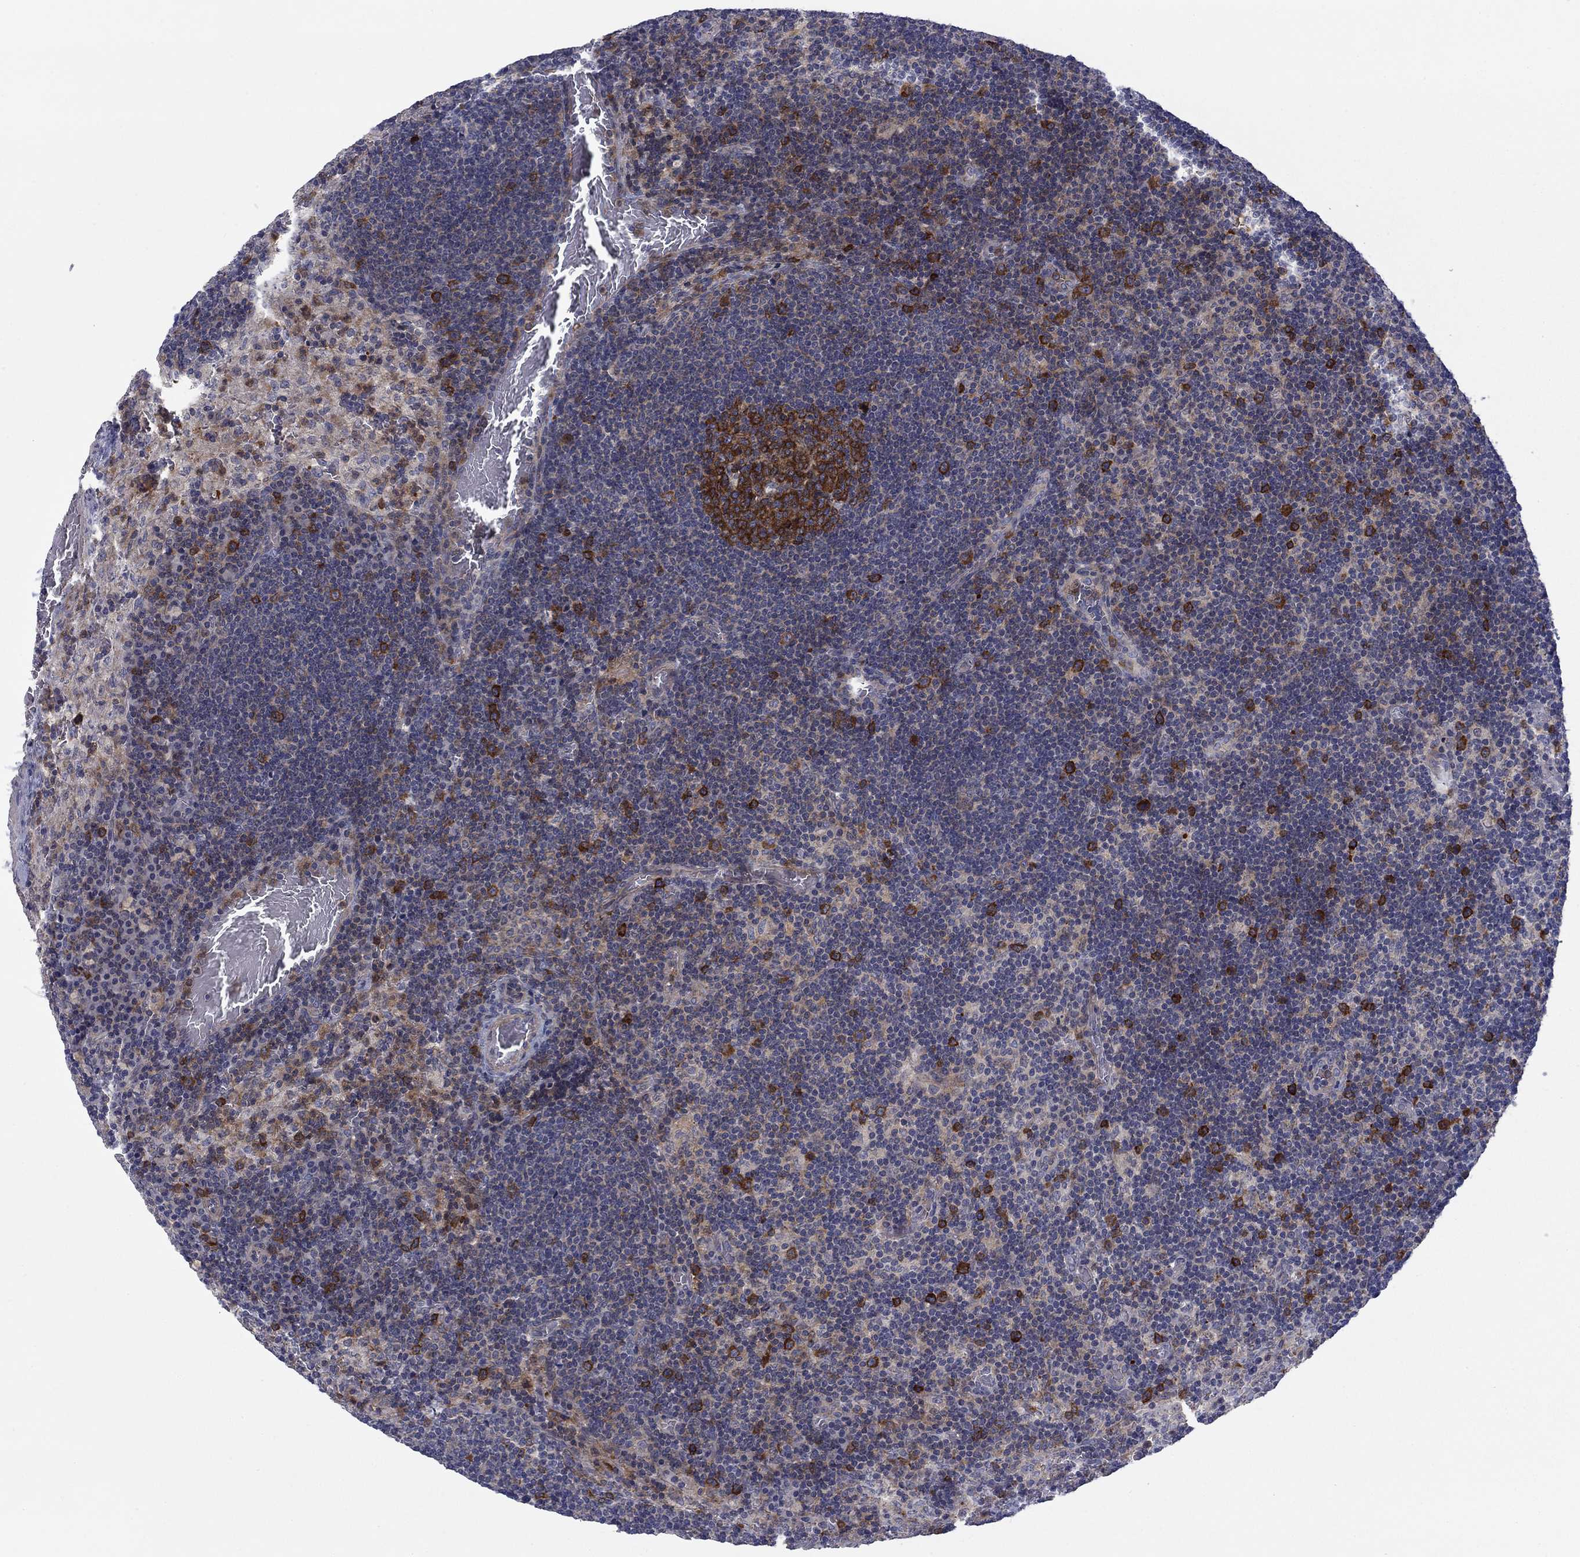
{"staining": {"intensity": "strong", "quantity": ">75%", "location": "cytoplasmic/membranous"}, "tissue": "lymph node", "cell_type": "Germinal center cells", "image_type": "normal", "snomed": [{"axis": "morphology", "description": "Normal tissue, NOS"}, {"axis": "topography", "description": "Lymph node"}], "caption": "Immunohistochemistry (IHC) micrograph of unremarkable human lymph node stained for a protein (brown), which demonstrates high levels of strong cytoplasmic/membranous expression in approximately >75% of germinal center cells.", "gene": "KIF15", "patient": {"sex": "male", "age": 63}}